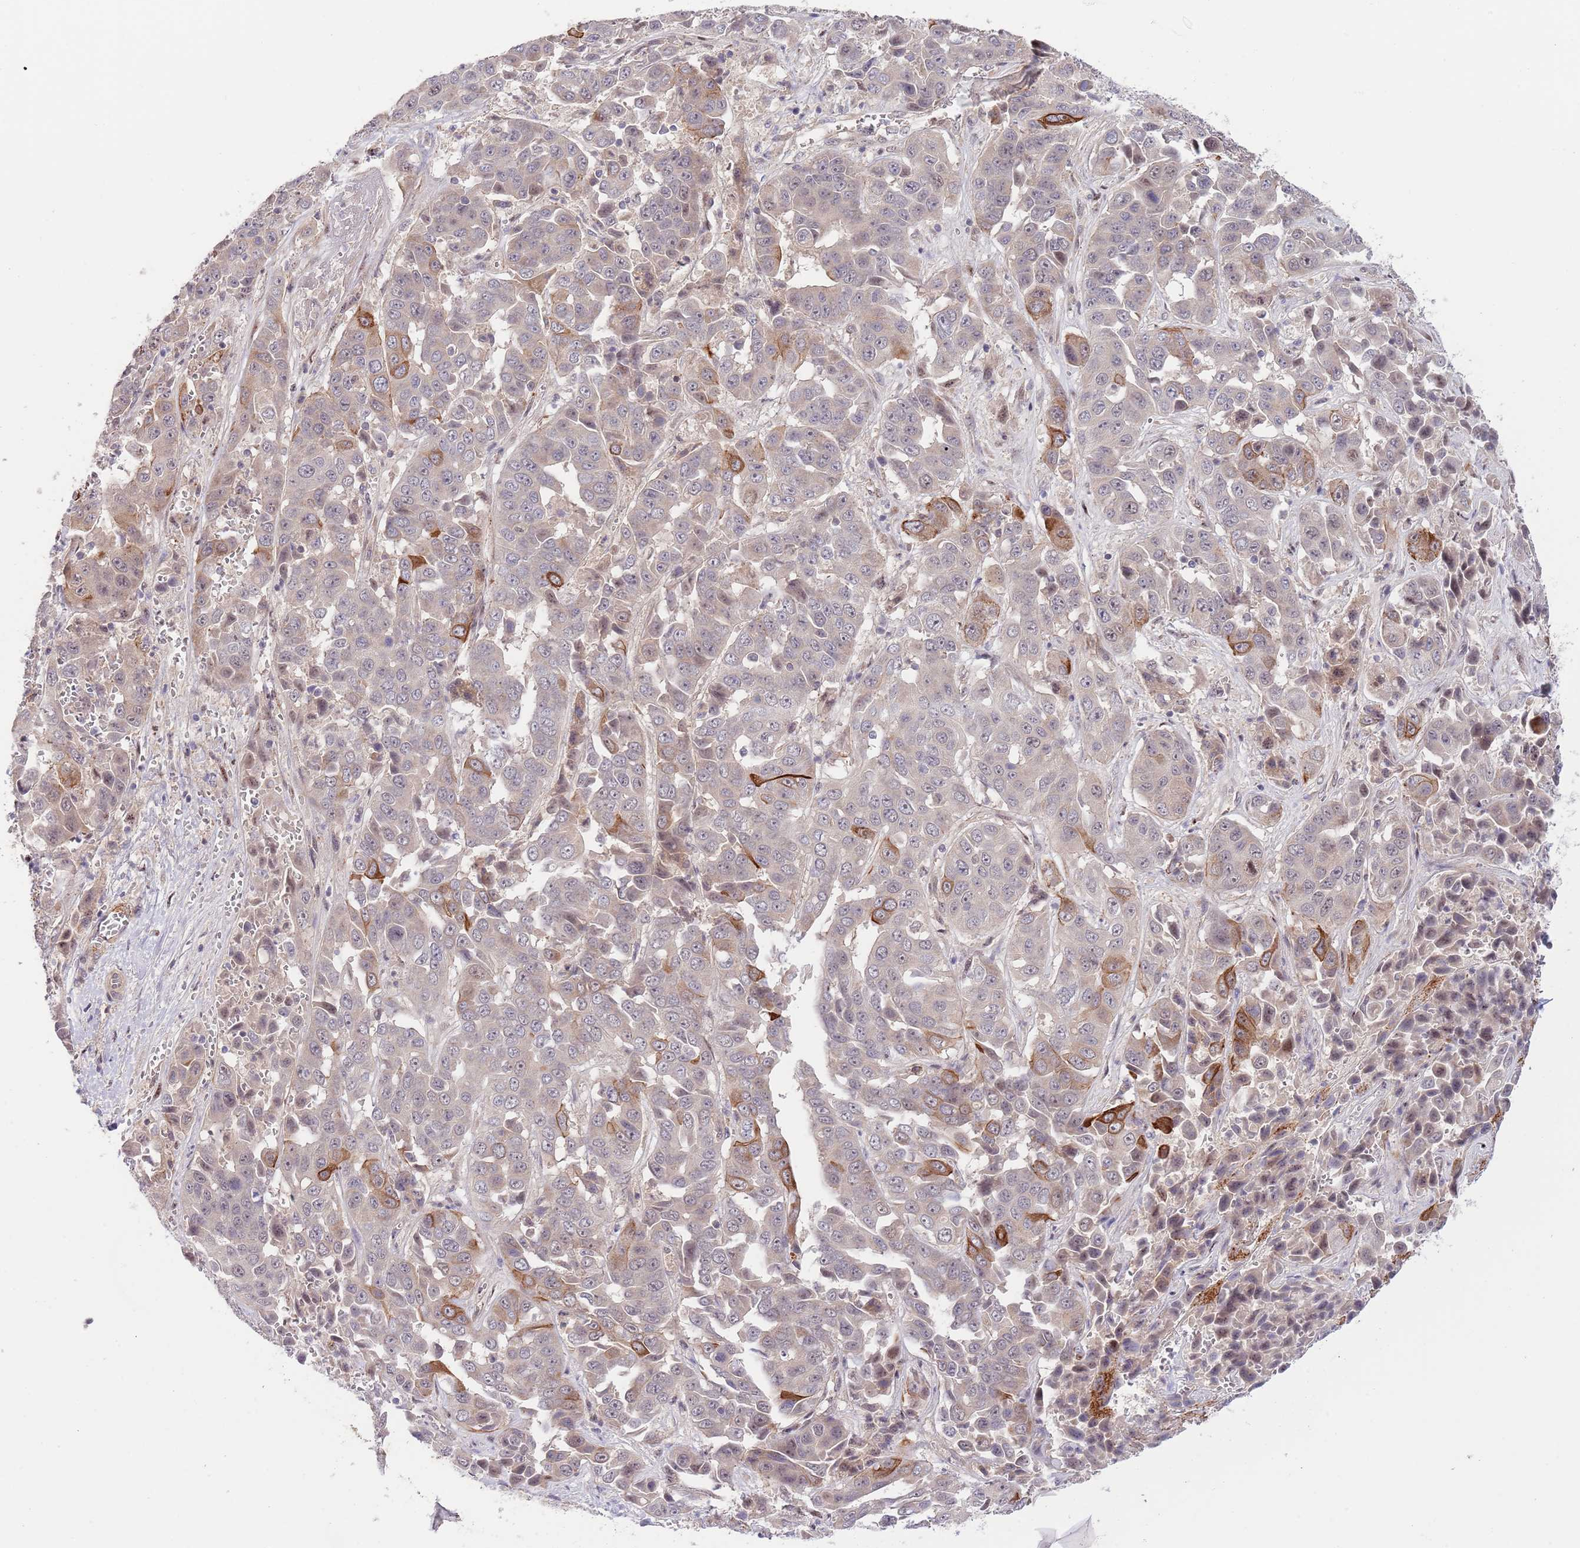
{"staining": {"intensity": "moderate", "quantity": "<25%", "location": "cytoplasmic/membranous,nuclear"}, "tissue": "liver cancer", "cell_type": "Tumor cells", "image_type": "cancer", "snomed": [{"axis": "morphology", "description": "Cholangiocarcinoma"}, {"axis": "topography", "description": "Liver"}], "caption": "Human liver cancer (cholangiocarcinoma) stained with a protein marker reveals moderate staining in tumor cells.", "gene": "PRR16", "patient": {"sex": "female", "age": 52}}